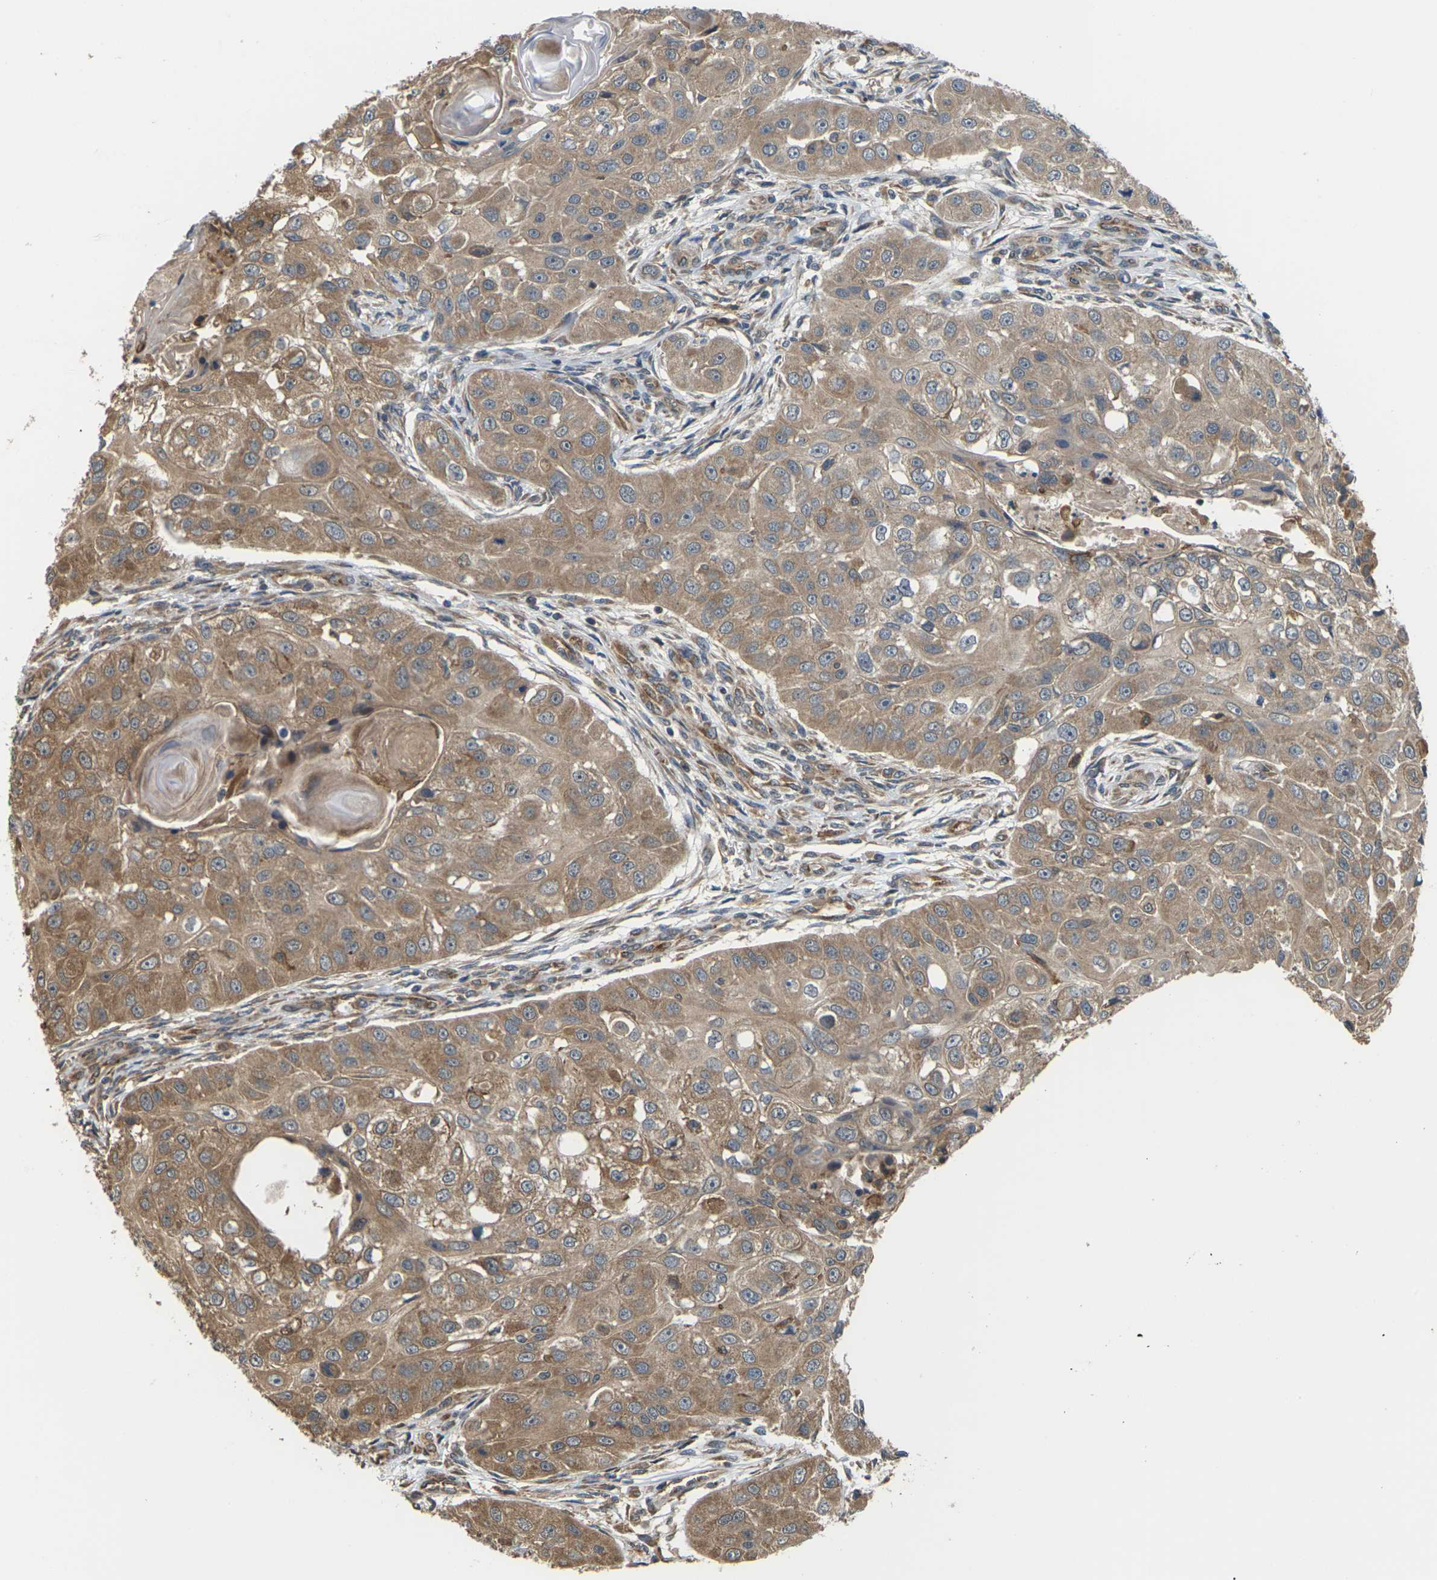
{"staining": {"intensity": "moderate", "quantity": ">75%", "location": "cytoplasmic/membranous"}, "tissue": "head and neck cancer", "cell_type": "Tumor cells", "image_type": "cancer", "snomed": [{"axis": "morphology", "description": "Normal tissue, NOS"}, {"axis": "morphology", "description": "Squamous cell carcinoma, NOS"}, {"axis": "topography", "description": "Skeletal muscle"}, {"axis": "topography", "description": "Head-Neck"}], "caption": "This histopathology image reveals head and neck squamous cell carcinoma stained with immunohistochemistry to label a protein in brown. The cytoplasmic/membranous of tumor cells show moderate positivity for the protein. Nuclei are counter-stained blue.", "gene": "NRAS", "patient": {"sex": "male", "age": 51}}